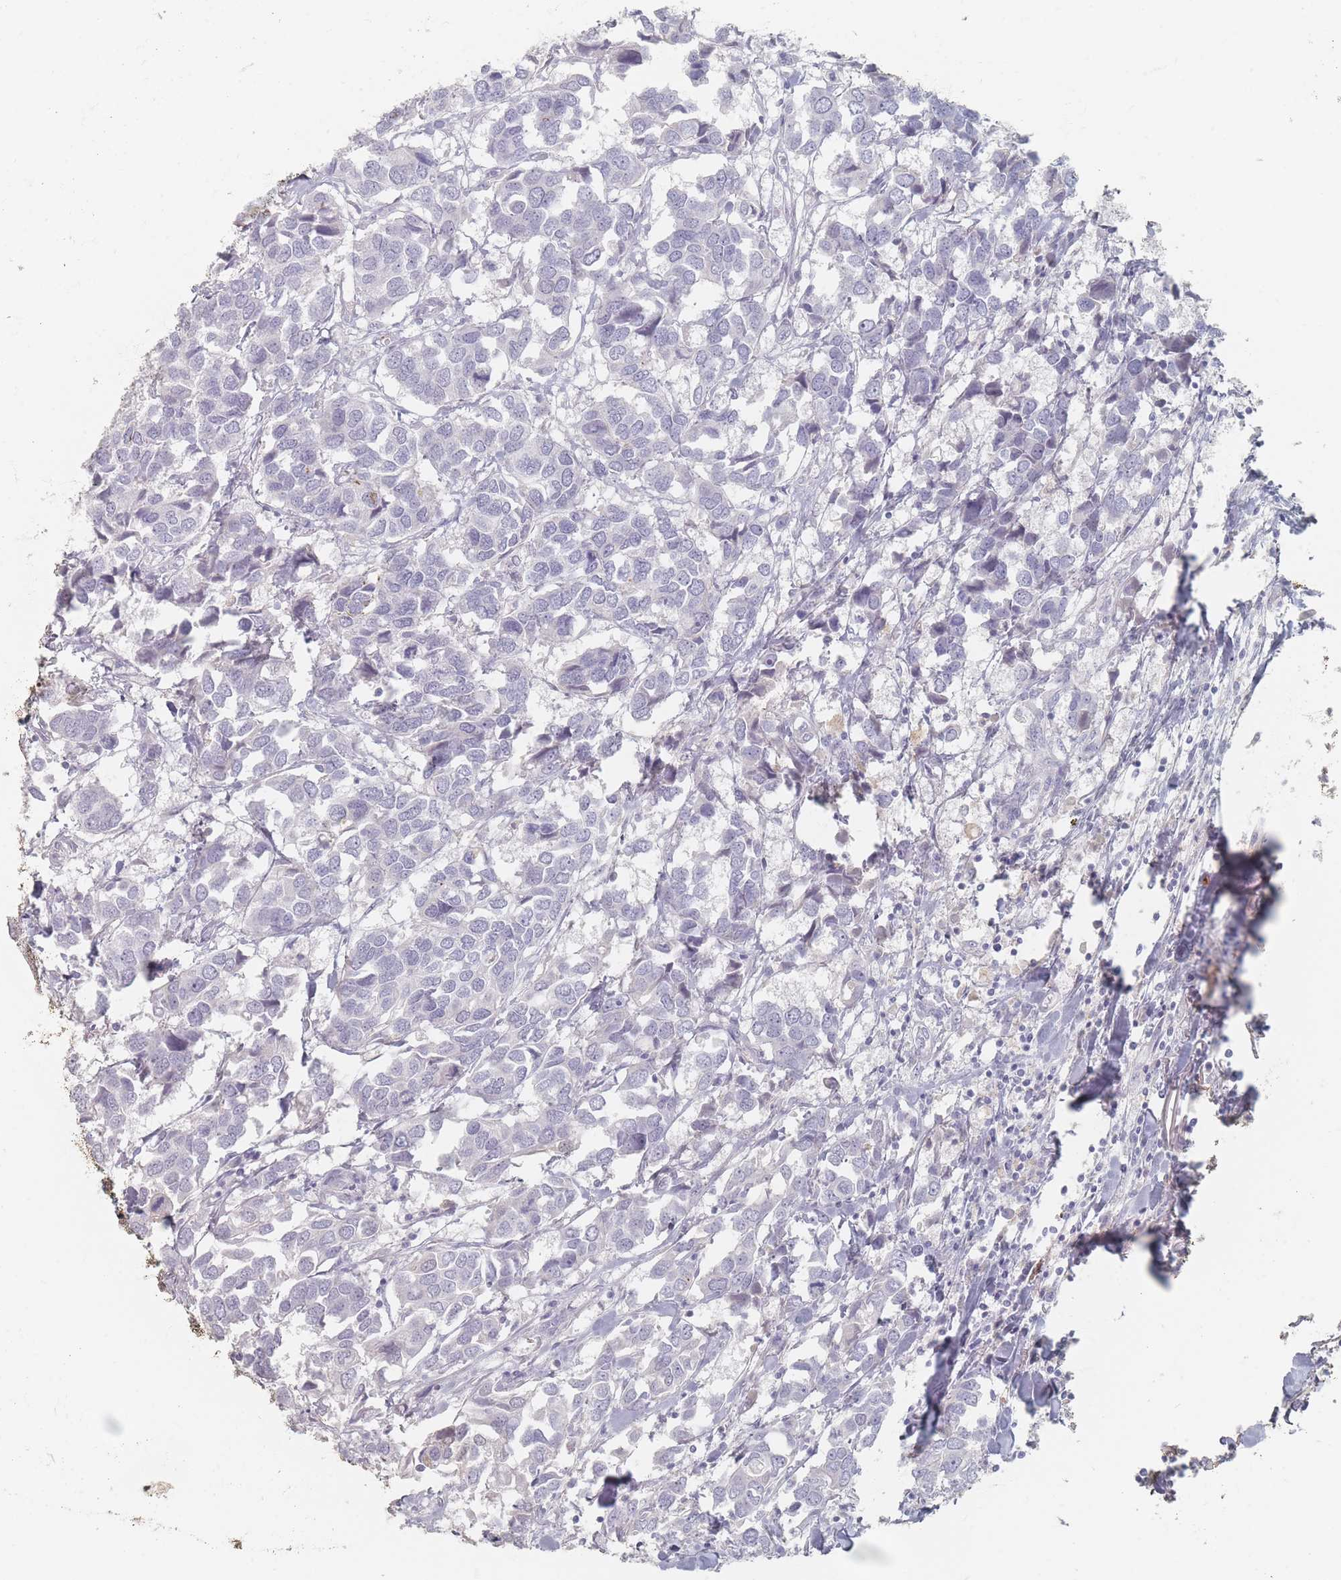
{"staining": {"intensity": "negative", "quantity": "none", "location": "none"}, "tissue": "breast cancer", "cell_type": "Tumor cells", "image_type": "cancer", "snomed": [{"axis": "morphology", "description": "Duct carcinoma"}, {"axis": "topography", "description": "Breast"}], "caption": "Immunohistochemical staining of human breast invasive ductal carcinoma exhibits no significant expression in tumor cells.", "gene": "HELZ2", "patient": {"sex": "female", "age": 83}}